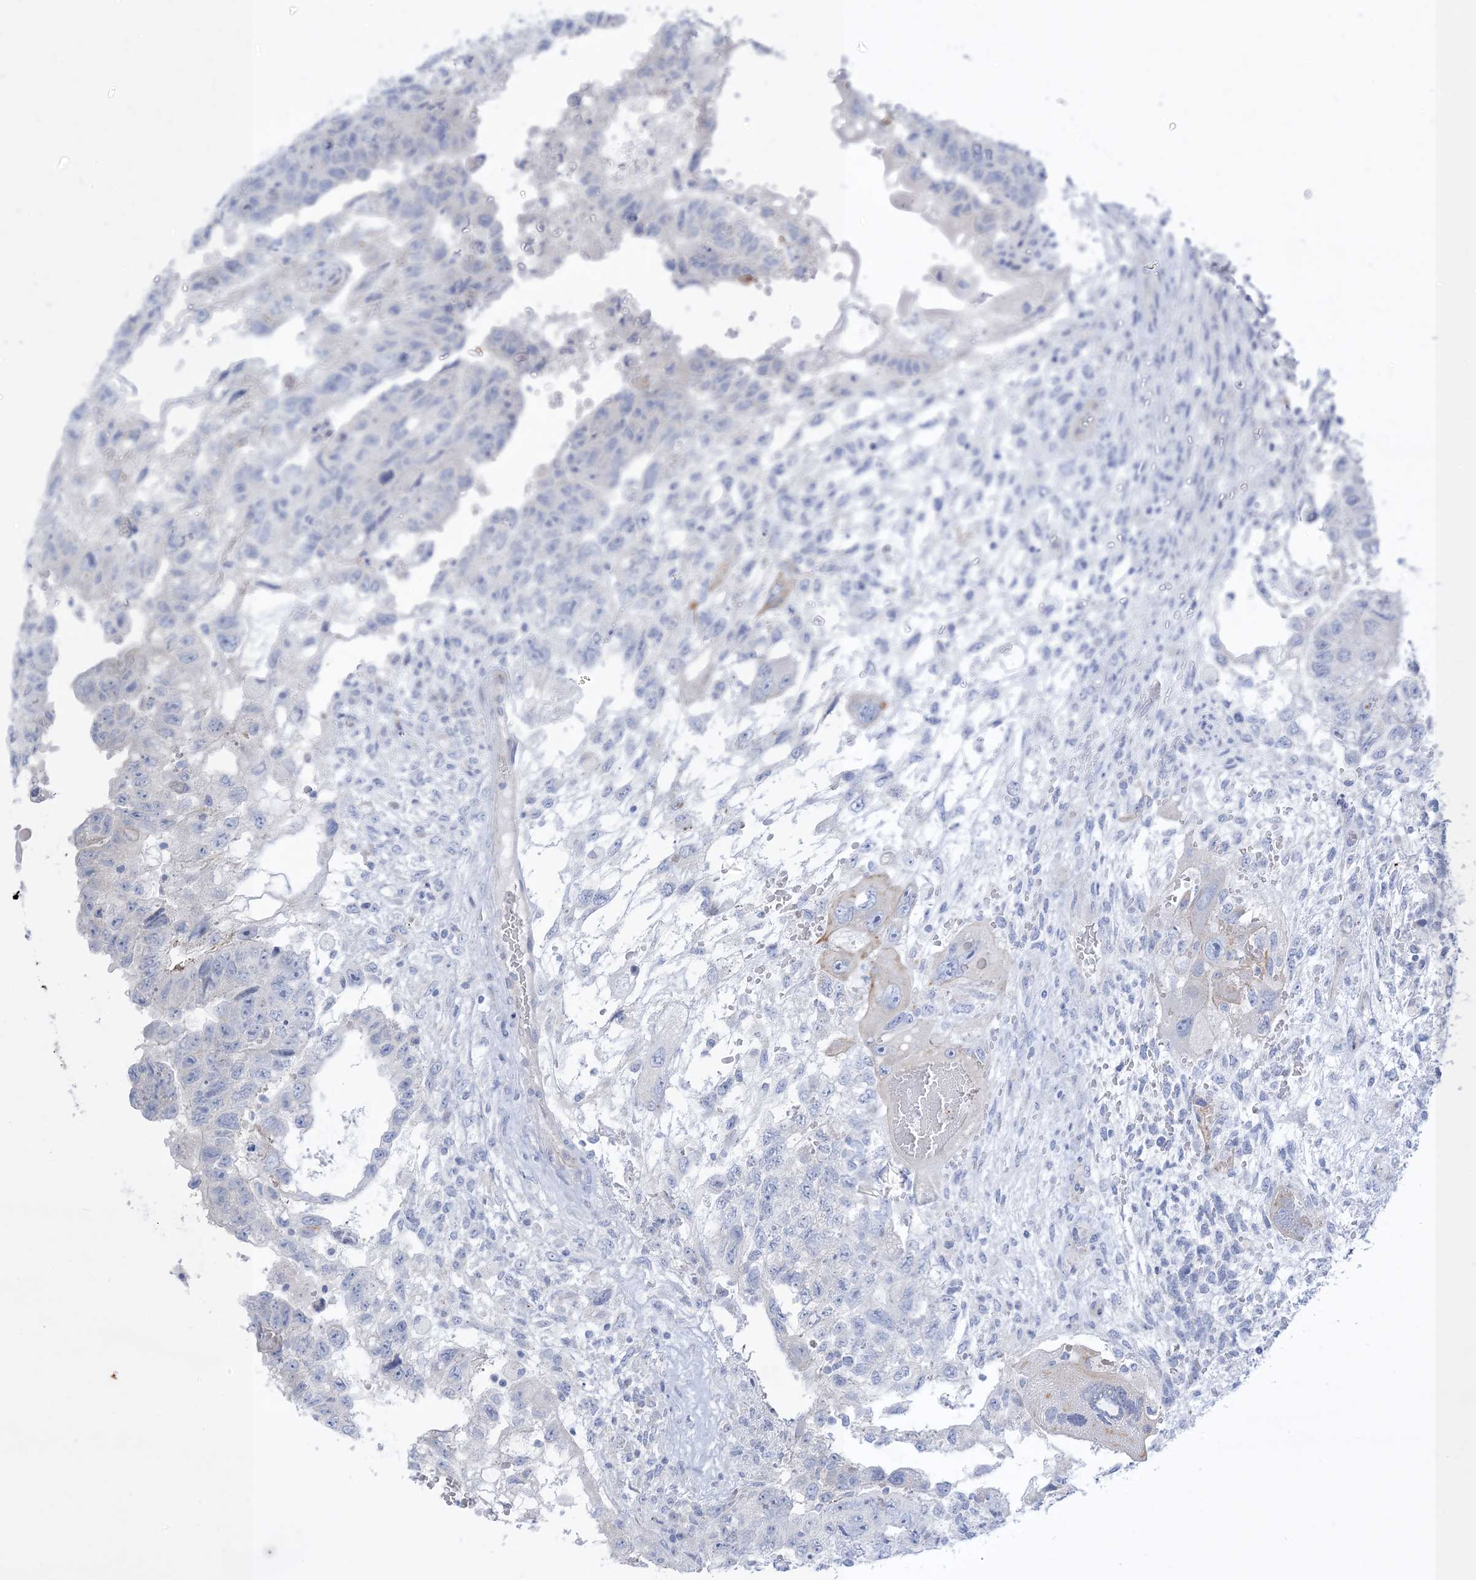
{"staining": {"intensity": "negative", "quantity": "none", "location": "none"}, "tissue": "testis cancer", "cell_type": "Tumor cells", "image_type": "cancer", "snomed": [{"axis": "morphology", "description": "Carcinoma, Embryonal, NOS"}, {"axis": "topography", "description": "Testis"}], "caption": "This is an immunohistochemistry (IHC) micrograph of testis cancer (embryonal carcinoma). There is no staining in tumor cells.", "gene": "XIRP2", "patient": {"sex": "male", "age": 36}}